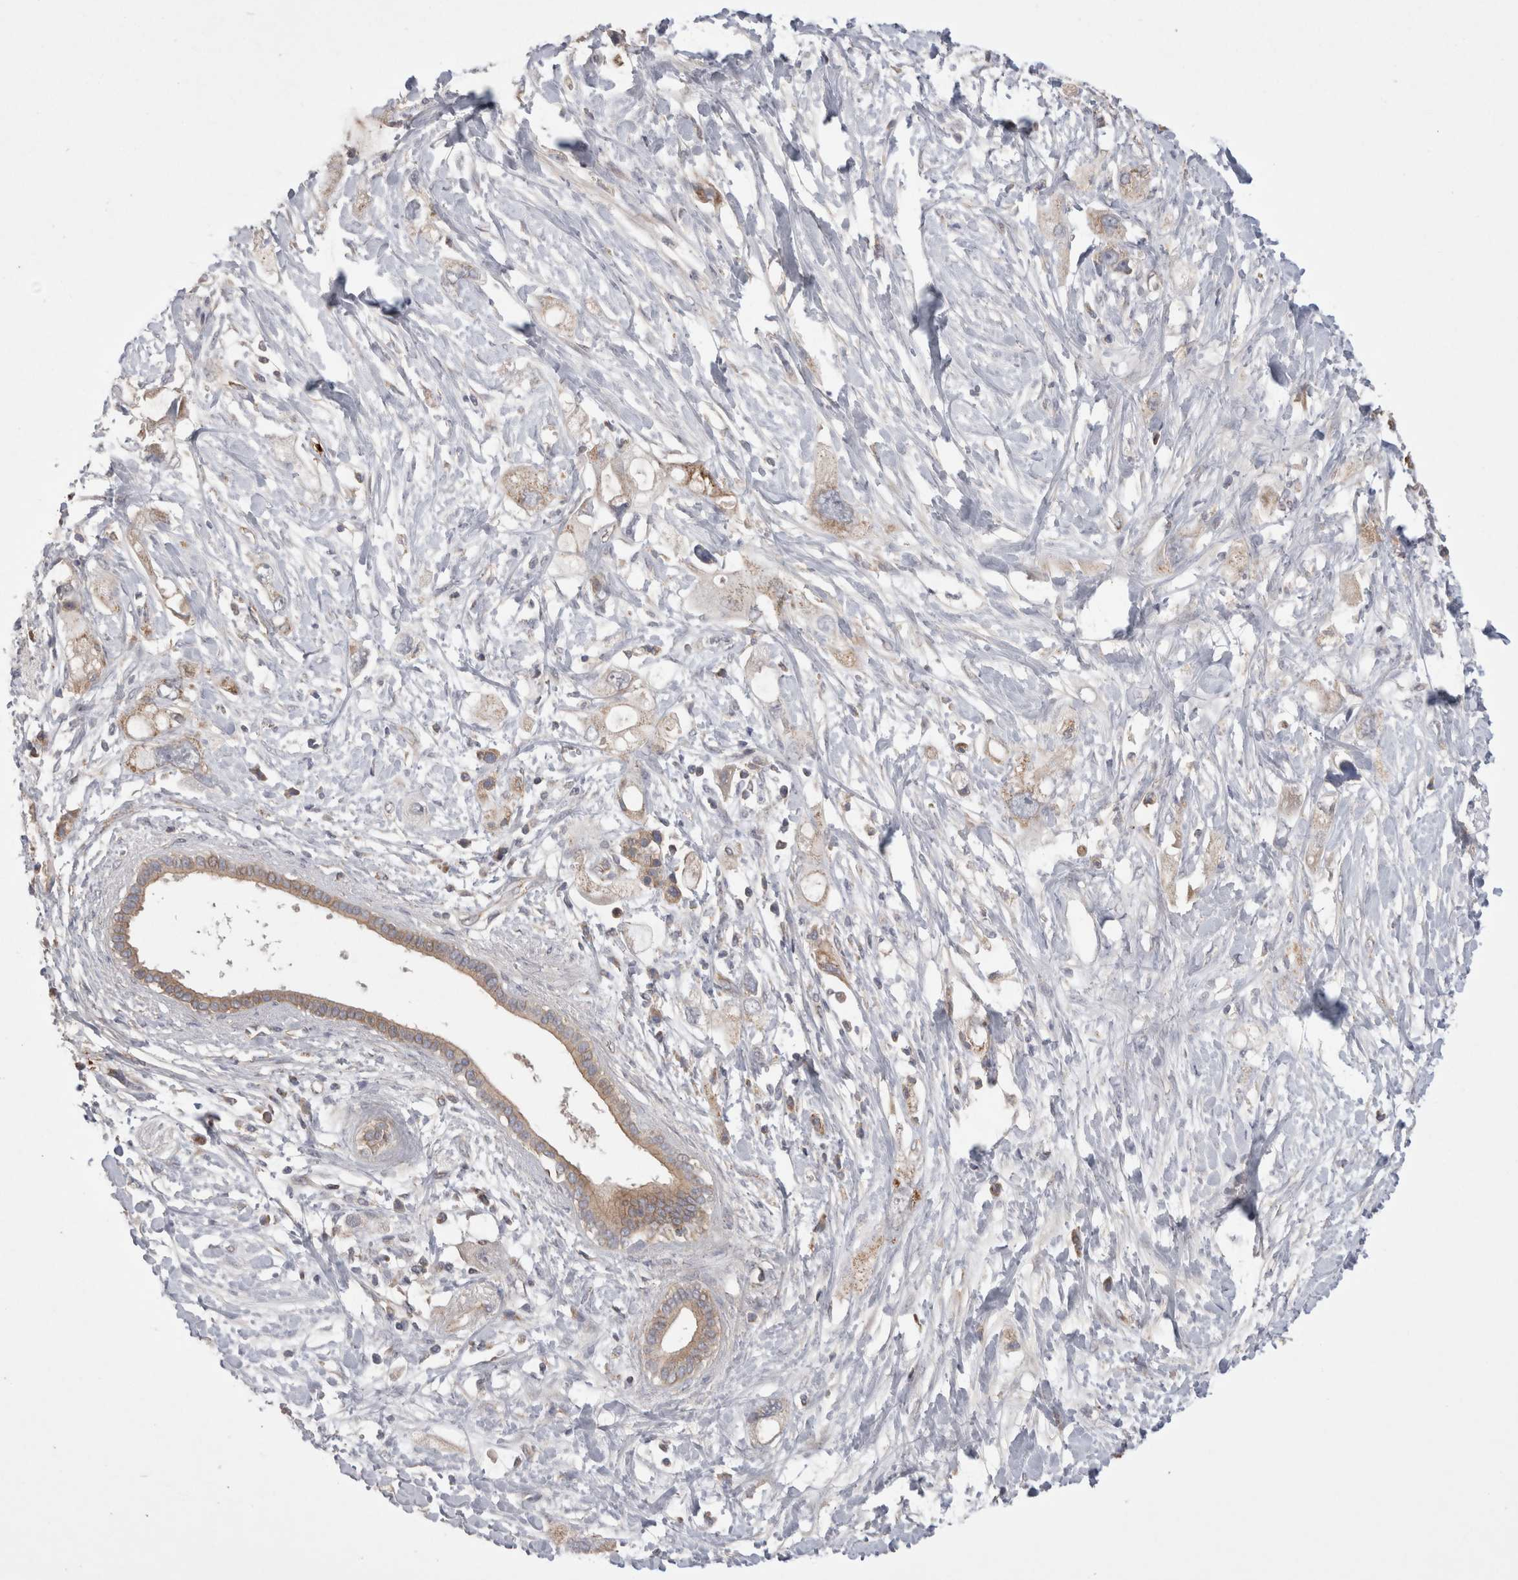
{"staining": {"intensity": "weak", "quantity": "<25%", "location": "cytoplasmic/membranous"}, "tissue": "pancreatic cancer", "cell_type": "Tumor cells", "image_type": "cancer", "snomed": [{"axis": "morphology", "description": "Adenocarcinoma, NOS"}, {"axis": "topography", "description": "Pancreas"}], "caption": "Immunohistochemistry (IHC) photomicrograph of neoplastic tissue: human adenocarcinoma (pancreatic) stained with DAB (3,3'-diaminobenzidine) reveals no significant protein staining in tumor cells.", "gene": "DARS2", "patient": {"sex": "female", "age": 56}}